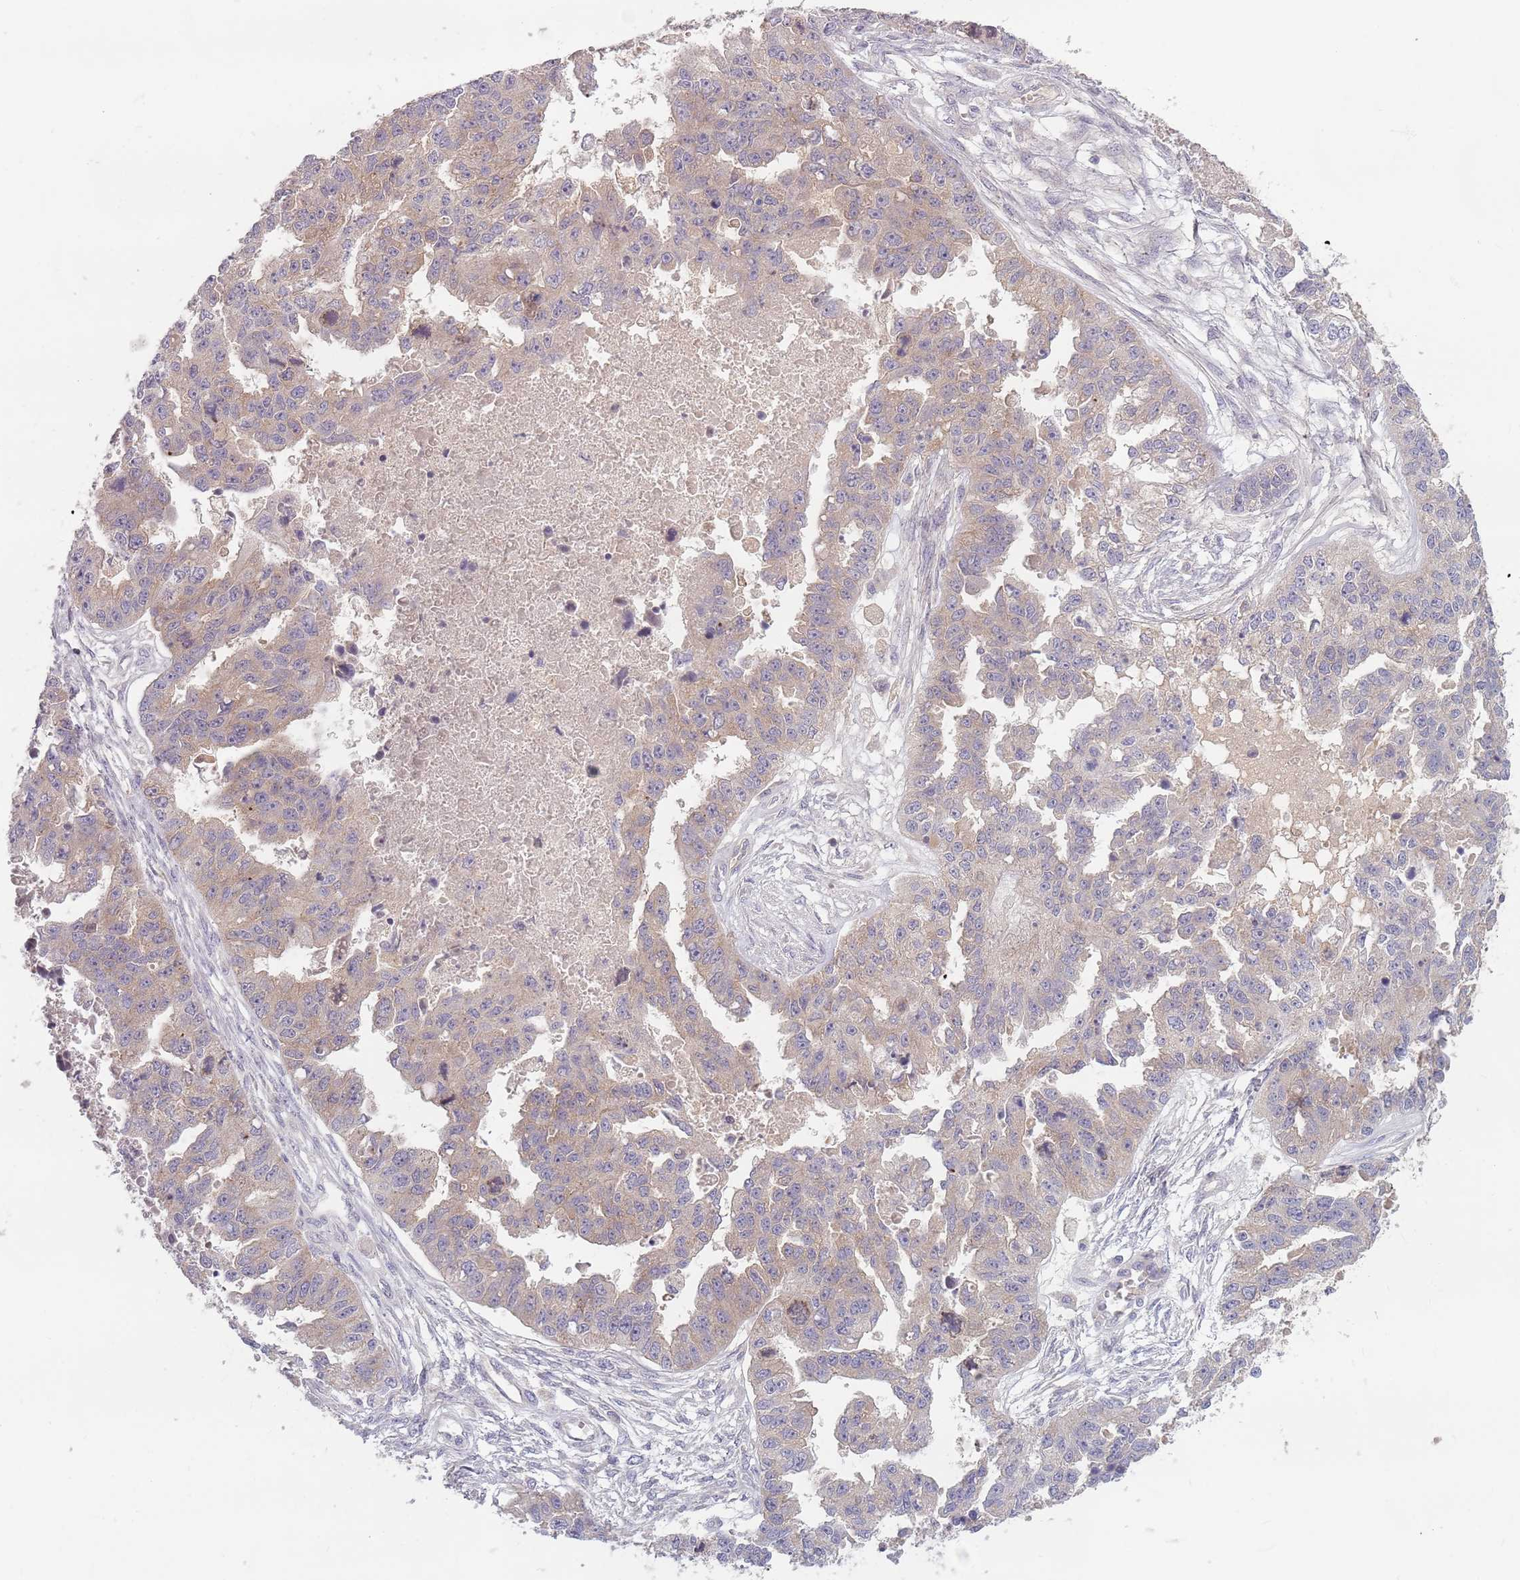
{"staining": {"intensity": "weak", "quantity": "<25%", "location": "cytoplasmic/membranous"}, "tissue": "ovarian cancer", "cell_type": "Tumor cells", "image_type": "cancer", "snomed": [{"axis": "morphology", "description": "Cystadenocarcinoma, serous, NOS"}, {"axis": "topography", "description": "Ovary"}], "caption": "An IHC image of ovarian cancer is shown. There is no staining in tumor cells of ovarian cancer.", "gene": "ASB13", "patient": {"sex": "female", "age": 58}}